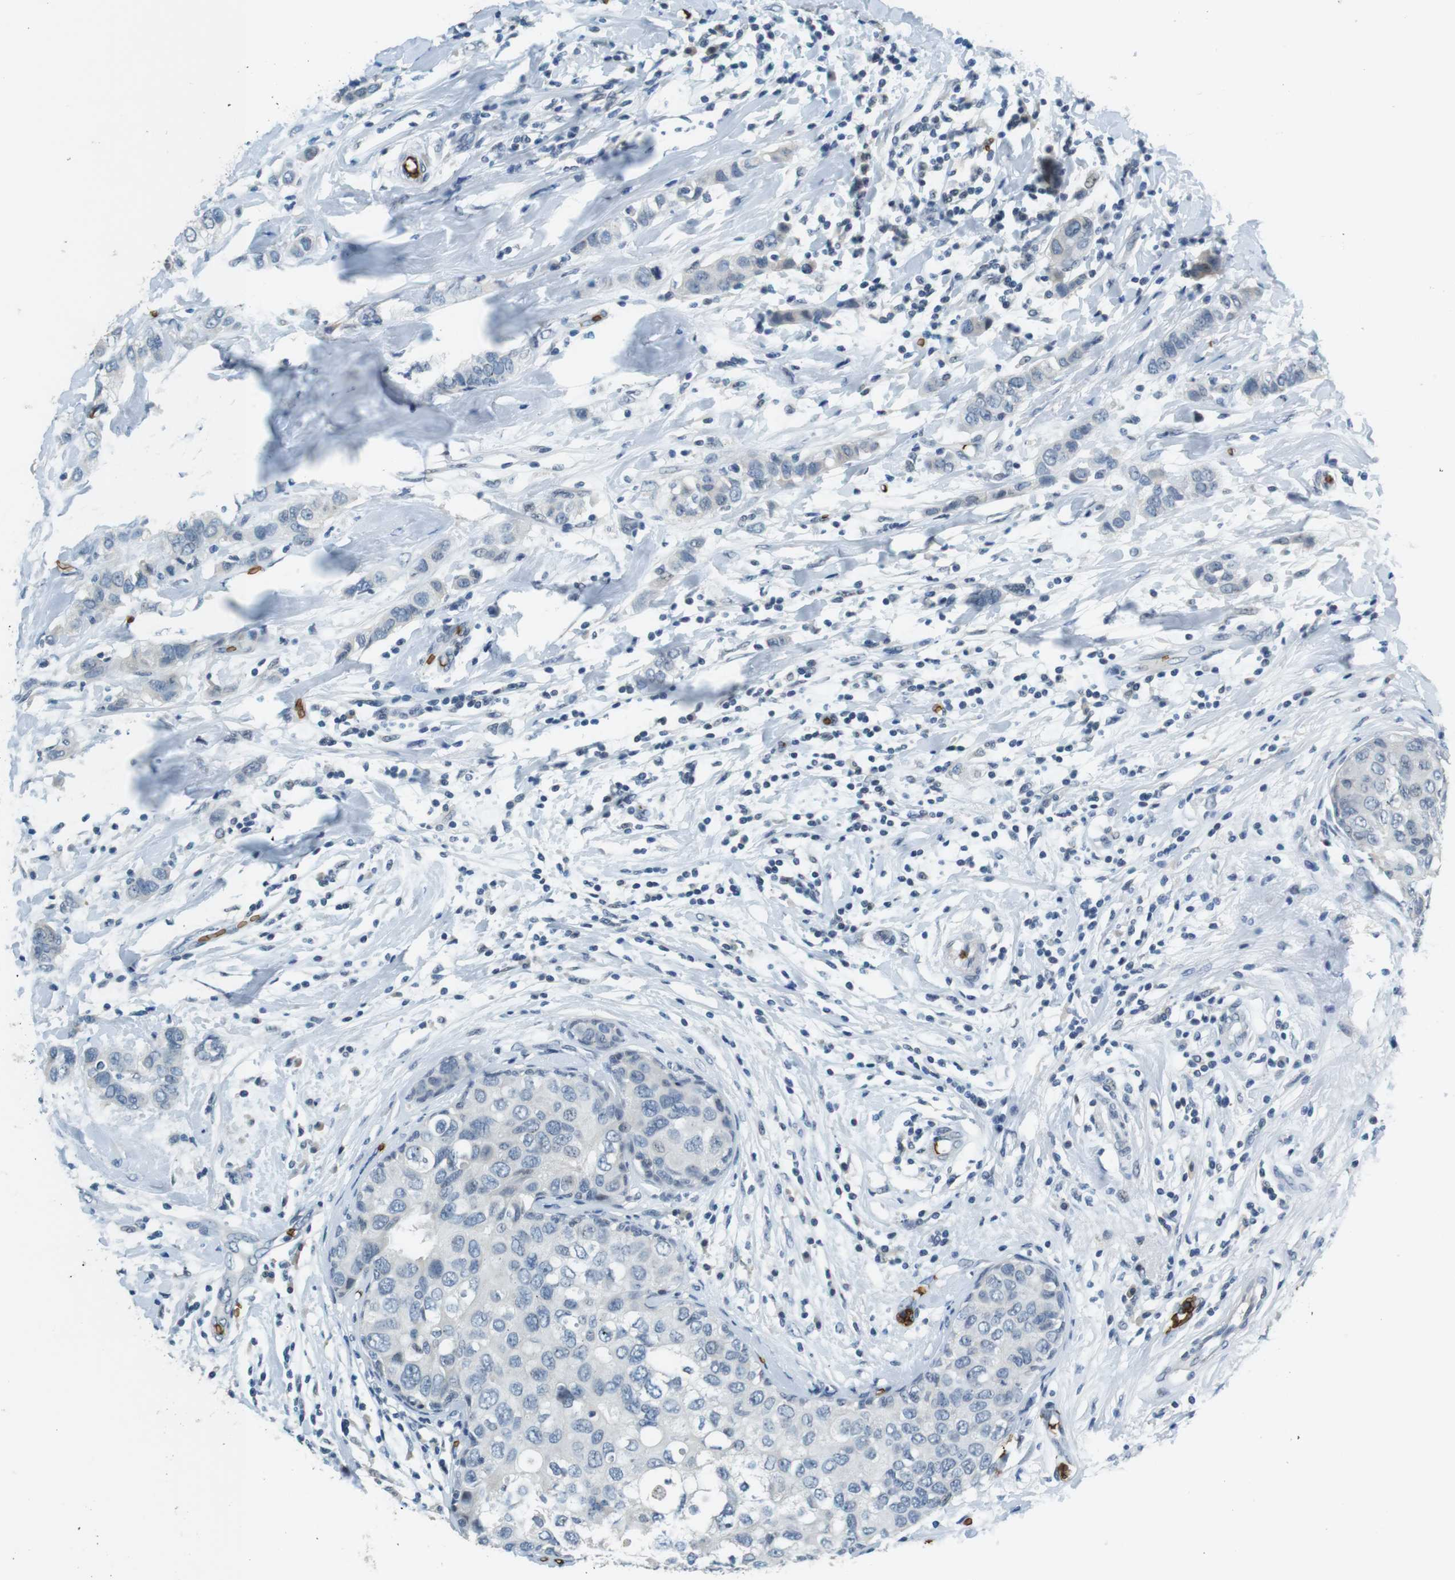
{"staining": {"intensity": "weak", "quantity": "<25%", "location": "cytoplasmic/membranous"}, "tissue": "breast cancer", "cell_type": "Tumor cells", "image_type": "cancer", "snomed": [{"axis": "morphology", "description": "Duct carcinoma"}, {"axis": "topography", "description": "Breast"}], "caption": "Tumor cells are negative for protein expression in human intraductal carcinoma (breast). The staining was performed using DAB to visualize the protein expression in brown, while the nuclei were stained in blue with hematoxylin (Magnification: 20x).", "gene": "SLC4A1", "patient": {"sex": "female", "age": 50}}